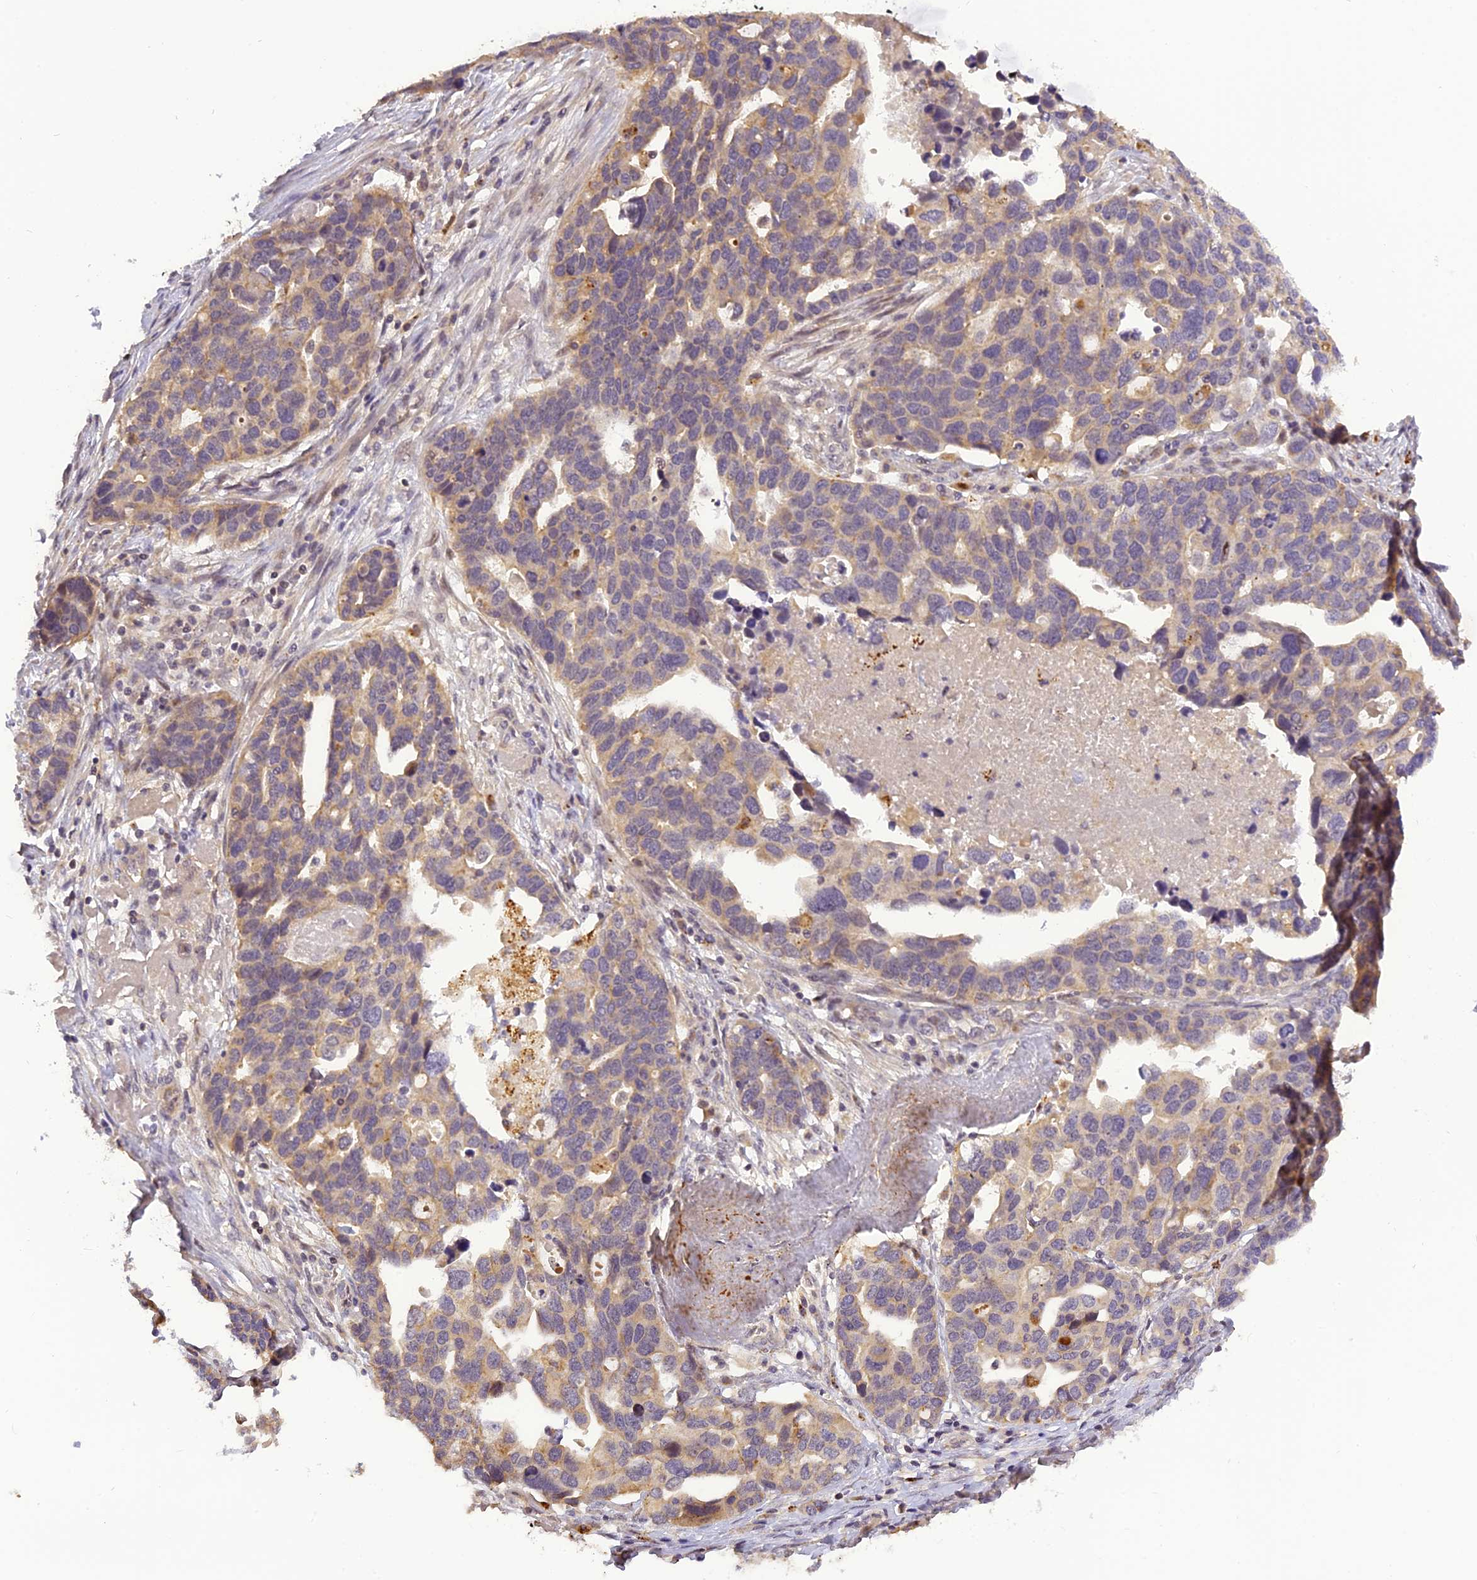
{"staining": {"intensity": "weak", "quantity": "25%-75%", "location": "cytoplasmic/membranous"}, "tissue": "ovarian cancer", "cell_type": "Tumor cells", "image_type": "cancer", "snomed": [{"axis": "morphology", "description": "Cystadenocarcinoma, serous, NOS"}, {"axis": "topography", "description": "Ovary"}], "caption": "Immunohistochemistry (IHC) of serous cystadenocarcinoma (ovarian) shows low levels of weak cytoplasmic/membranous staining in approximately 25%-75% of tumor cells.", "gene": "FNIP2", "patient": {"sex": "female", "age": 54}}